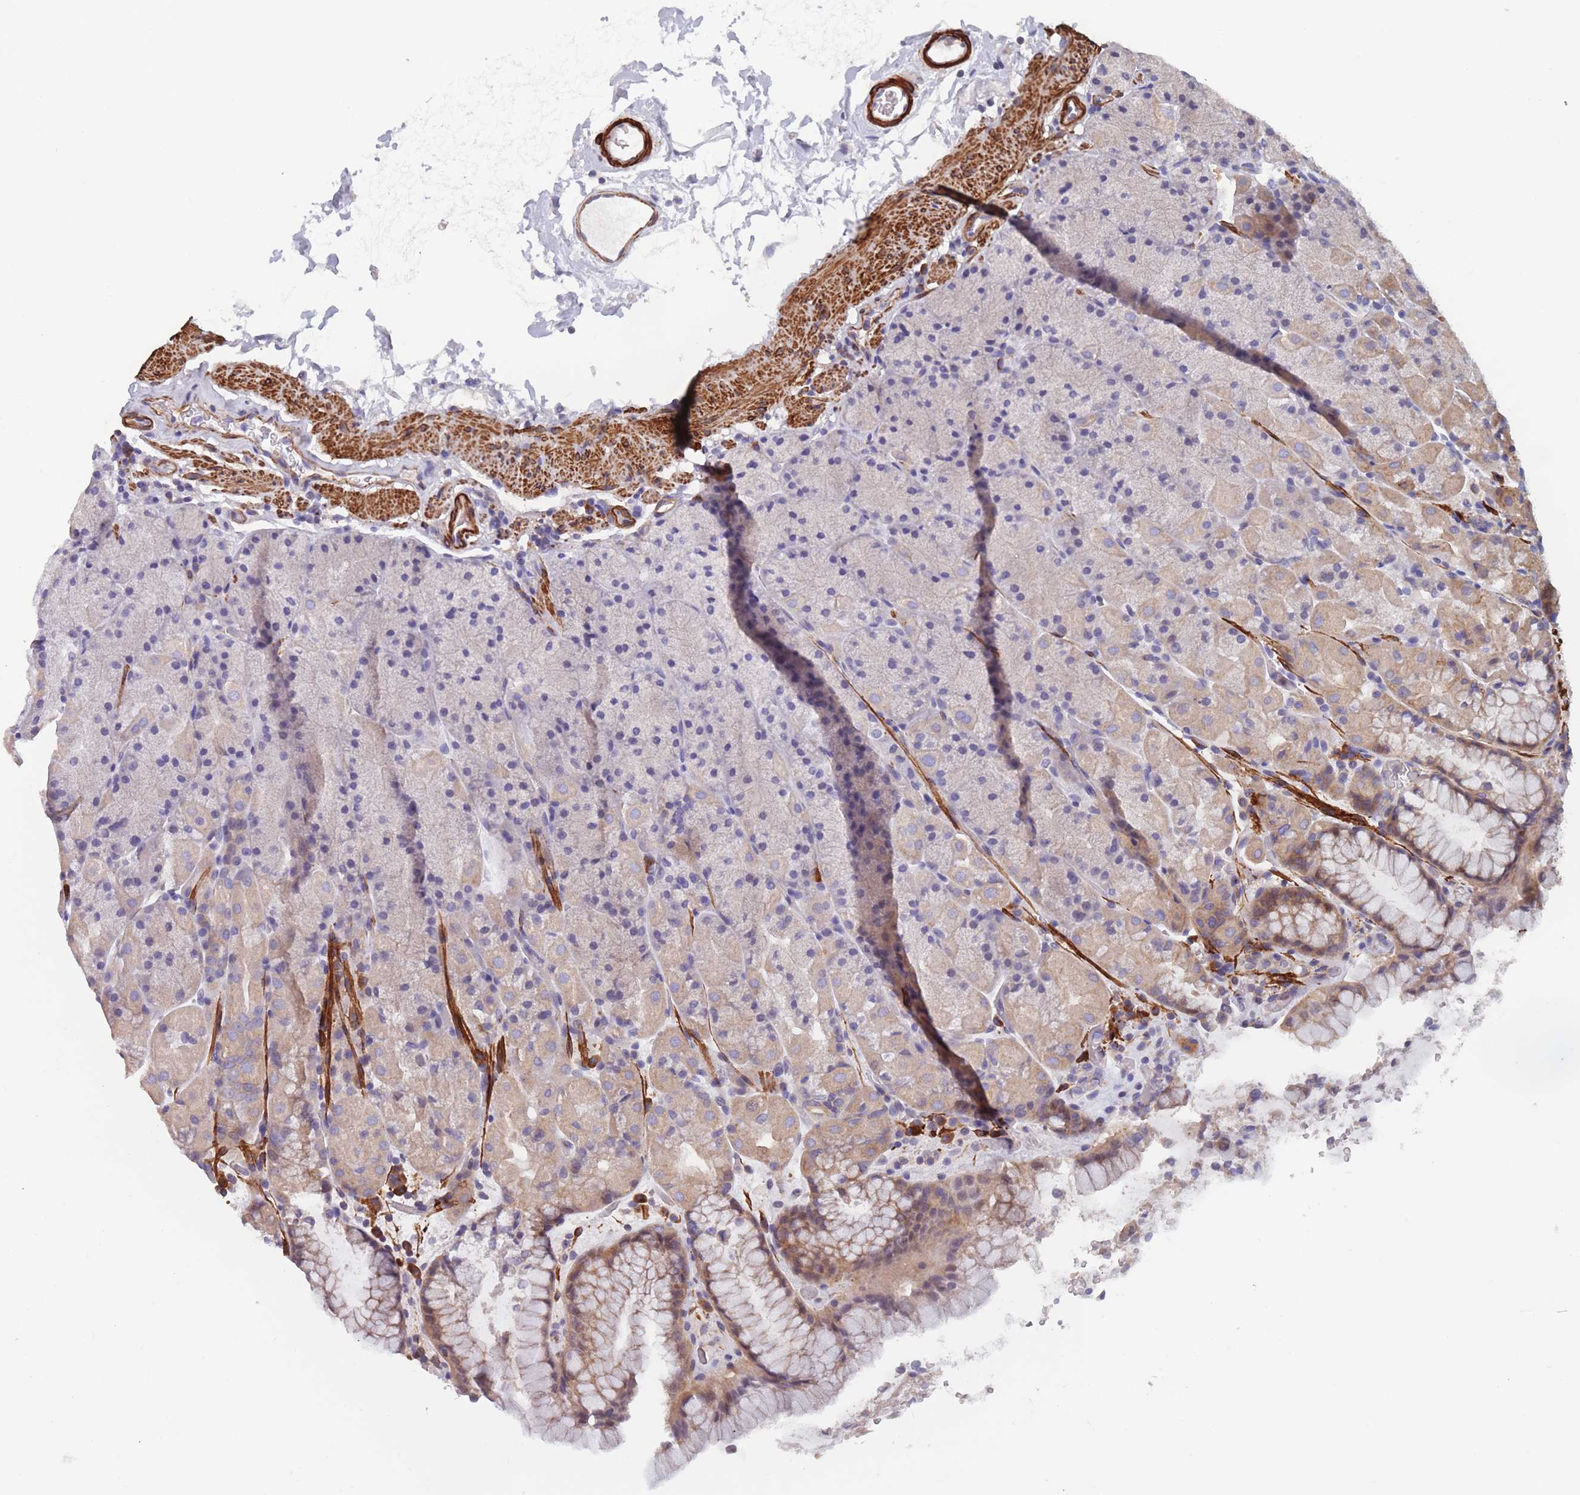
{"staining": {"intensity": "weak", "quantity": "25%-75%", "location": "cytoplasmic/membranous"}, "tissue": "stomach", "cell_type": "Glandular cells", "image_type": "normal", "snomed": [{"axis": "morphology", "description": "Normal tissue, NOS"}, {"axis": "topography", "description": "Stomach, upper"}, {"axis": "topography", "description": "Stomach, lower"}], "caption": "Unremarkable stomach was stained to show a protein in brown. There is low levels of weak cytoplasmic/membranous staining in approximately 25%-75% of glandular cells. (DAB IHC, brown staining for protein, blue staining for nuclei).", "gene": "TOMM40L", "patient": {"sex": "male", "age": 67}}